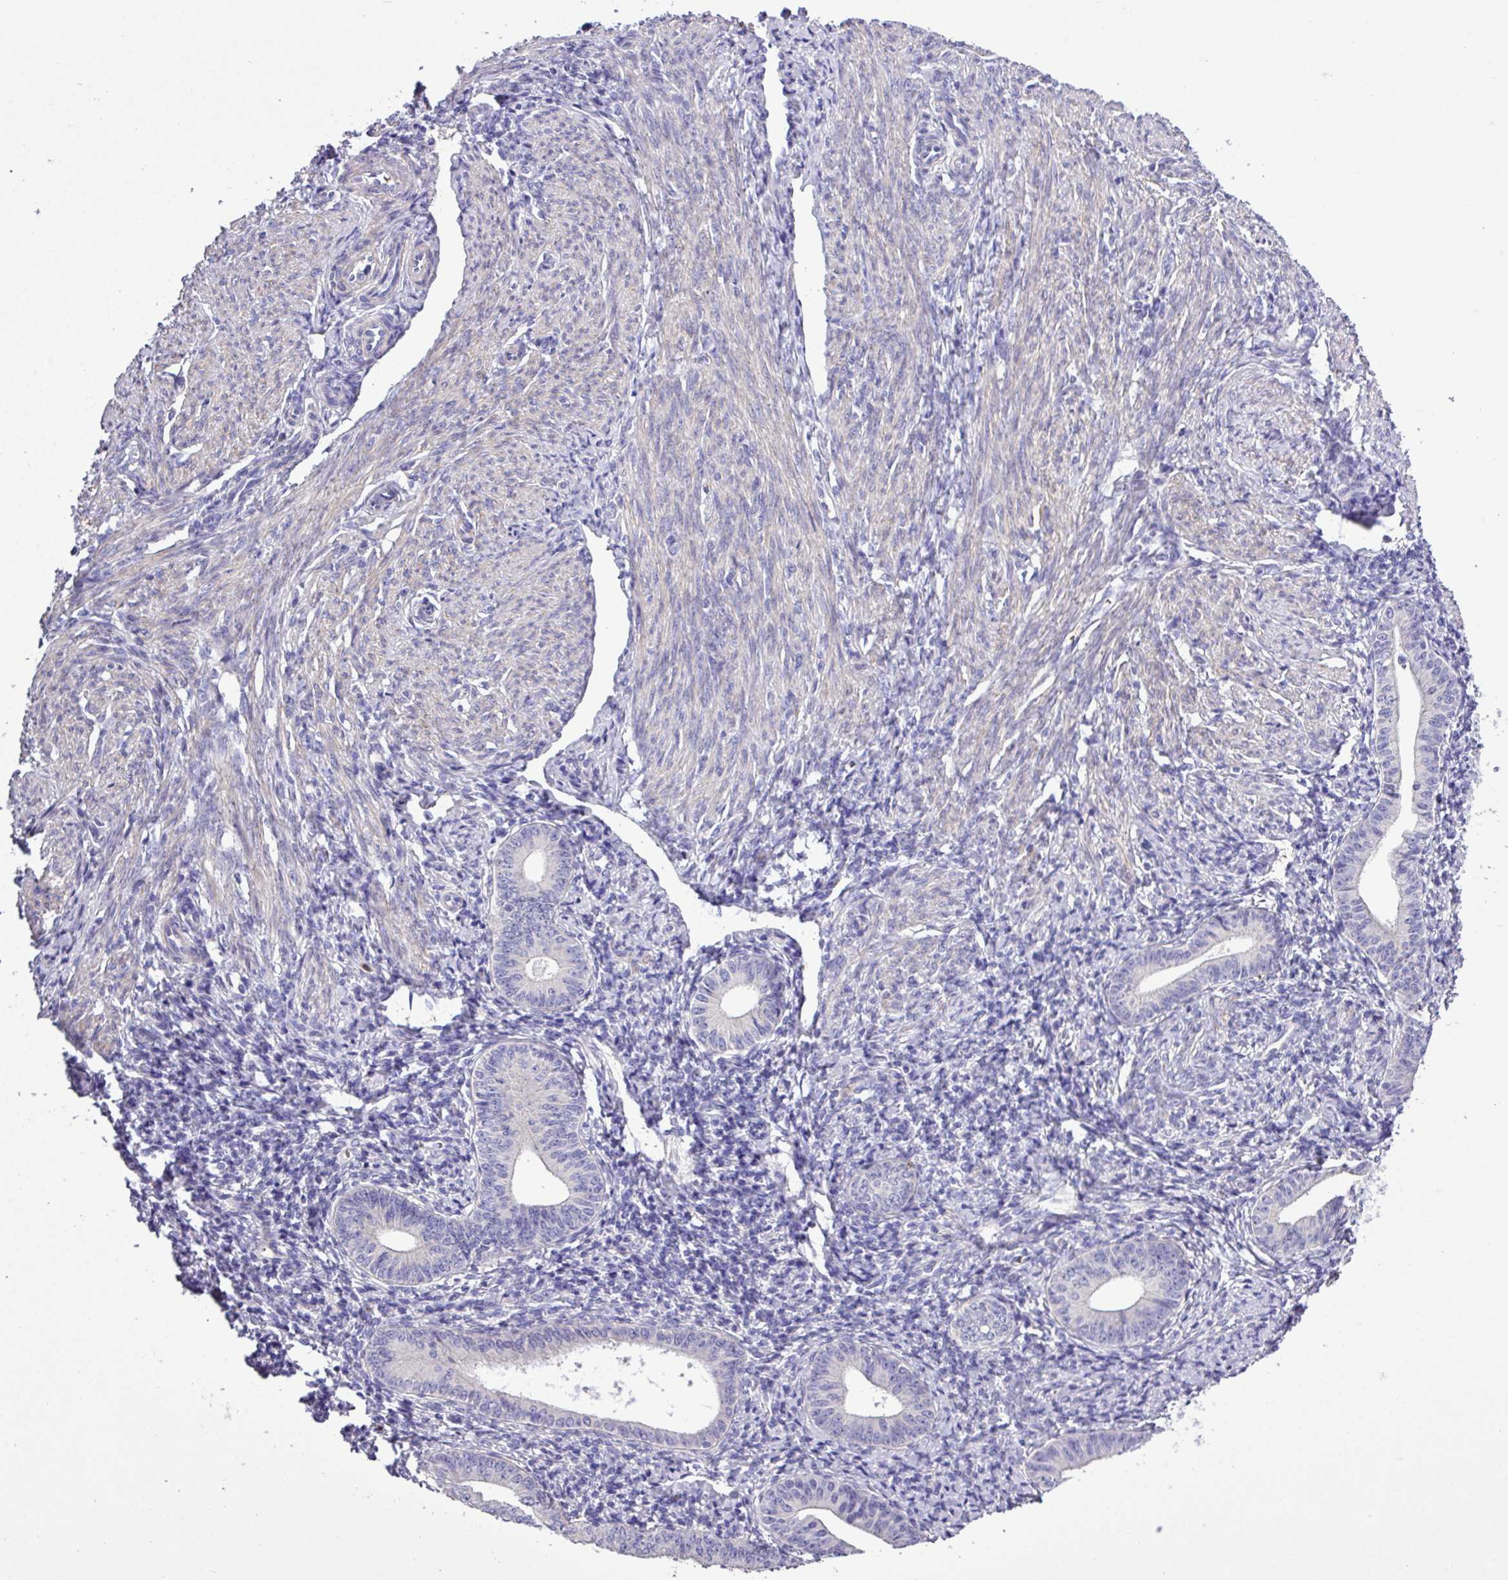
{"staining": {"intensity": "negative", "quantity": "none", "location": "none"}, "tissue": "cervical cancer", "cell_type": "Tumor cells", "image_type": "cancer", "snomed": [{"axis": "morphology", "description": "Squamous cell carcinoma, NOS"}, {"axis": "topography", "description": "Cervix"}], "caption": "Immunohistochemistry of cervical cancer (squamous cell carcinoma) exhibits no positivity in tumor cells. (Brightfield microscopy of DAB IHC at high magnification).", "gene": "MGAT4B", "patient": {"sex": "female", "age": 59}}